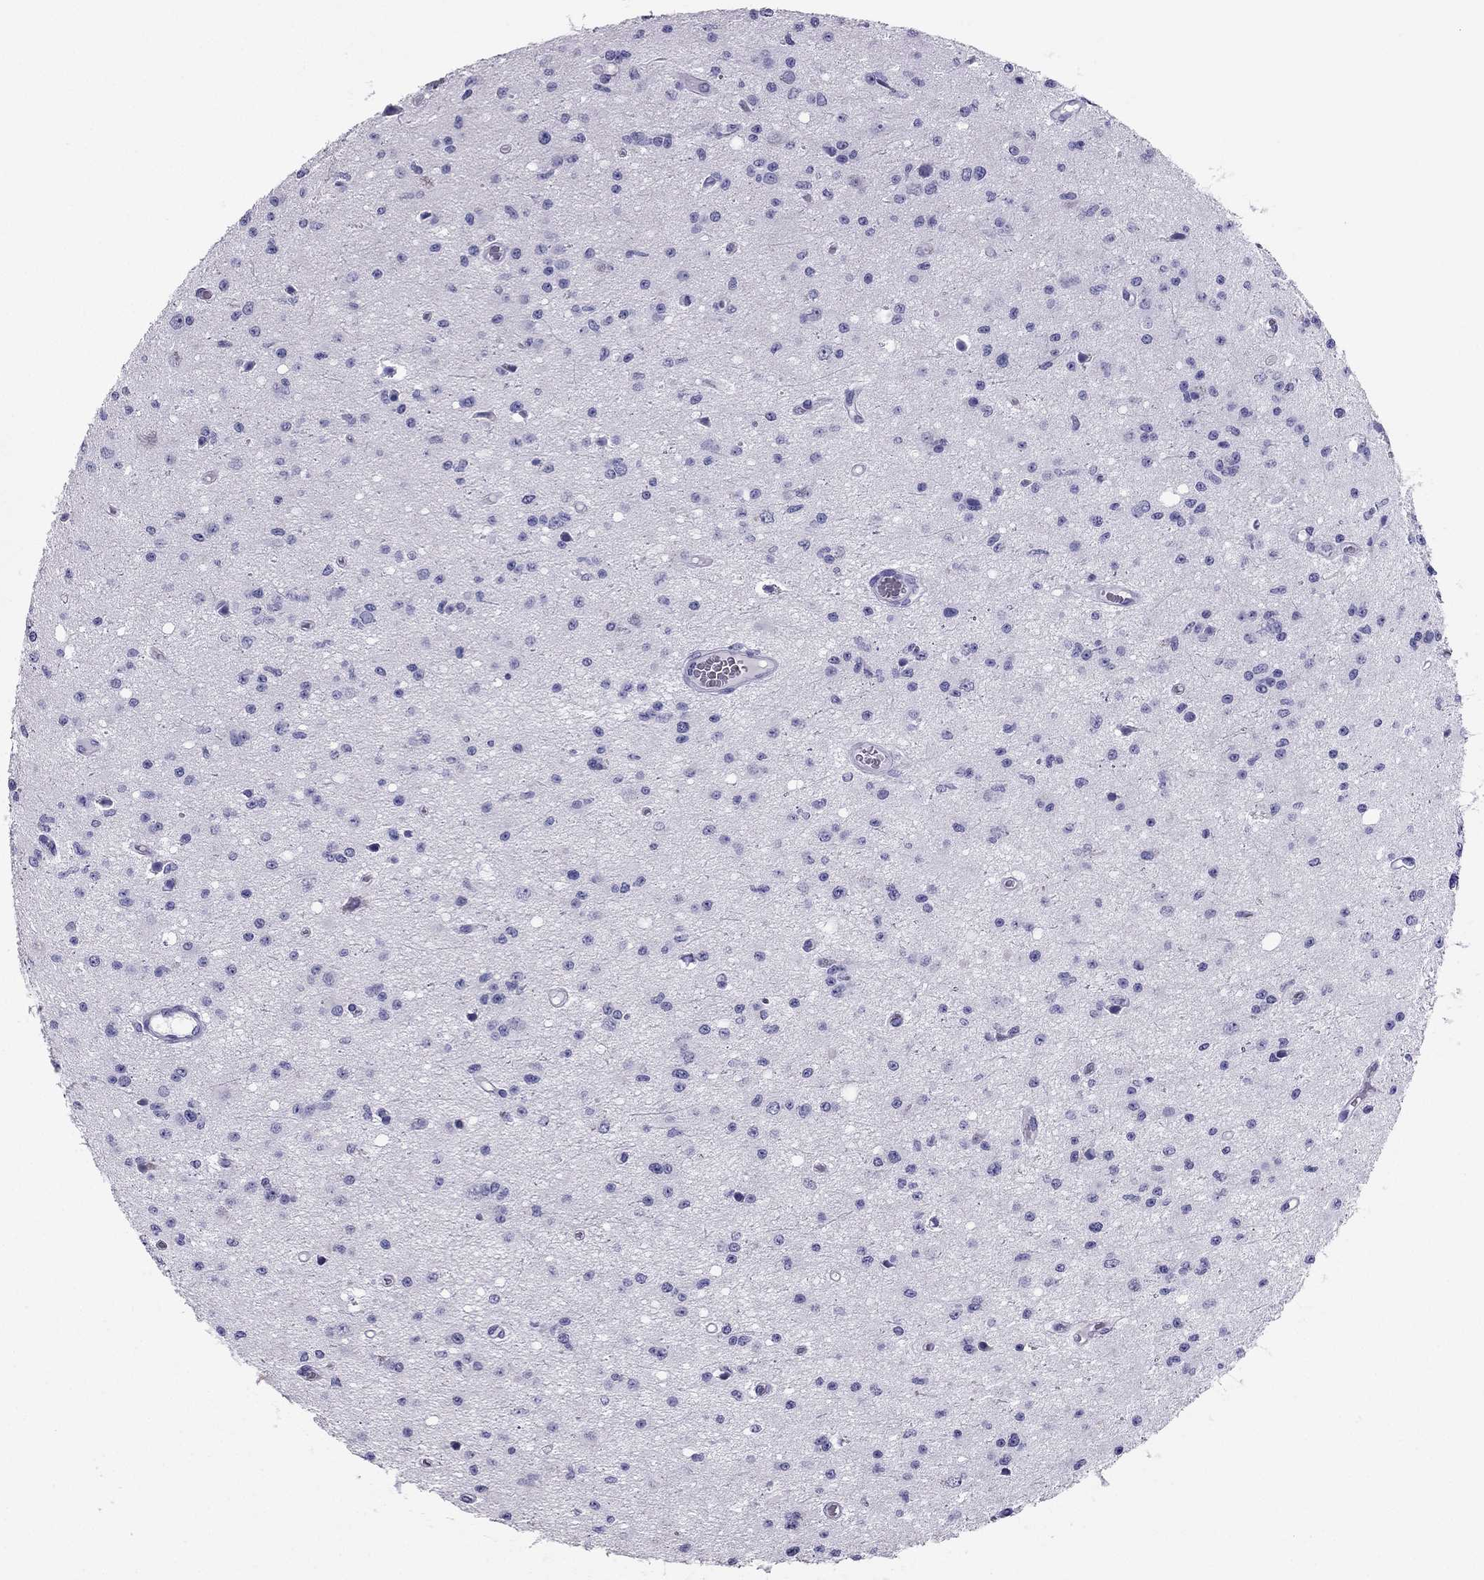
{"staining": {"intensity": "negative", "quantity": "none", "location": "none"}, "tissue": "glioma", "cell_type": "Tumor cells", "image_type": "cancer", "snomed": [{"axis": "morphology", "description": "Glioma, malignant, Low grade"}, {"axis": "topography", "description": "Brain"}], "caption": "A micrograph of human malignant glioma (low-grade) is negative for staining in tumor cells.", "gene": "PDE6A", "patient": {"sex": "female", "age": 45}}